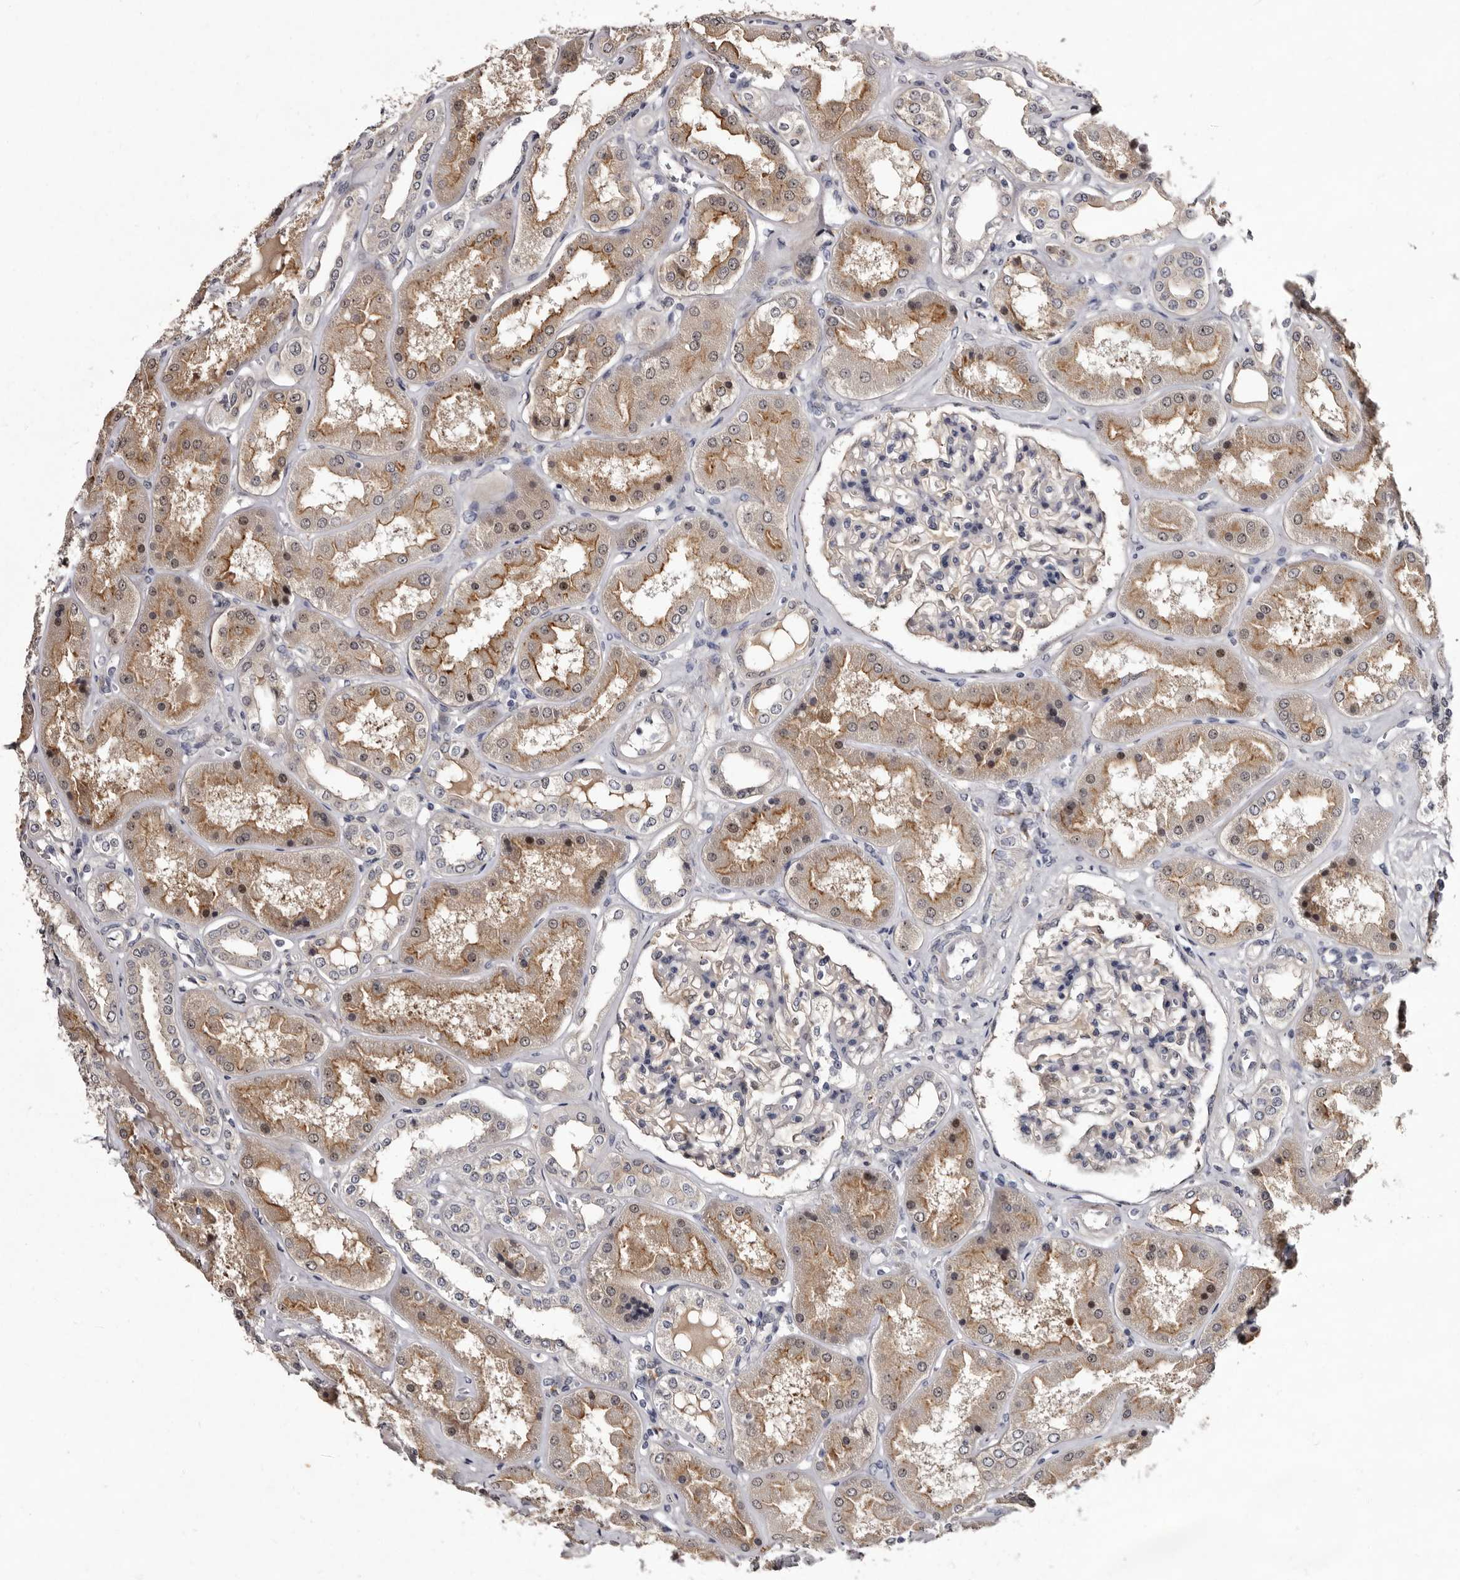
{"staining": {"intensity": "negative", "quantity": "none", "location": "none"}, "tissue": "kidney", "cell_type": "Cells in glomeruli", "image_type": "normal", "snomed": [{"axis": "morphology", "description": "Normal tissue, NOS"}, {"axis": "topography", "description": "Kidney"}], "caption": "Immunohistochemistry (IHC) of benign human kidney exhibits no staining in cells in glomeruli.", "gene": "LANCL2", "patient": {"sex": "female", "age": 56}}